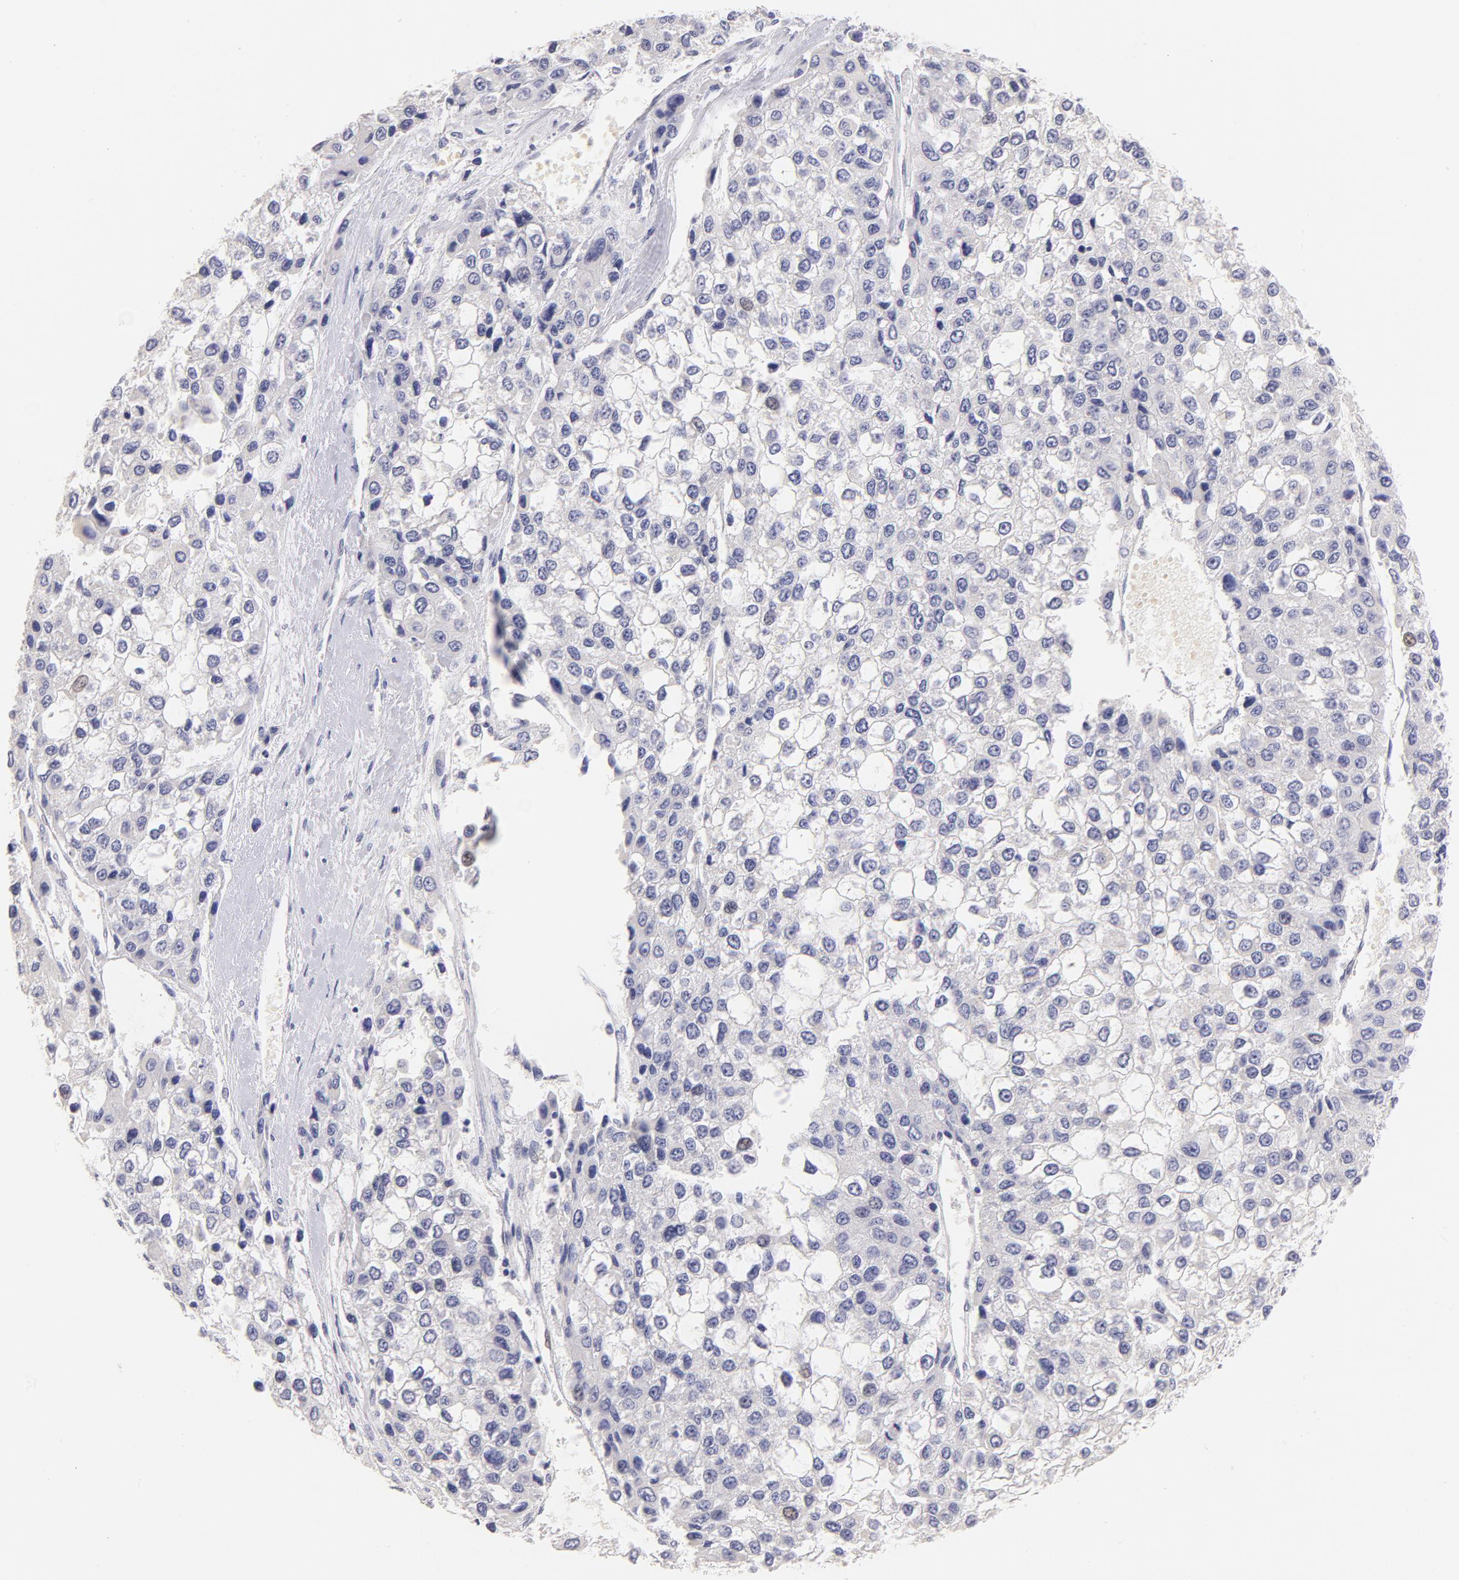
{"staining": {"intensity": "negative", "quantity": "none", "location": "none"}, "tissue": "liver cancer", "cell_type": "Tumor cells", "image_type": "cancer", "snomed": [{"axis": "morphology", "description": "Carcinoma, Hepatocellular, NOS"}, {"axis": "topography", "description": "Liver"}], "caption": "An immunohistochemistry image of liver cancer is shown. There is no staining in tumor cells of liver cancer.", "gene": "CD44", "patient": {"sex": "female", "age": 66}}